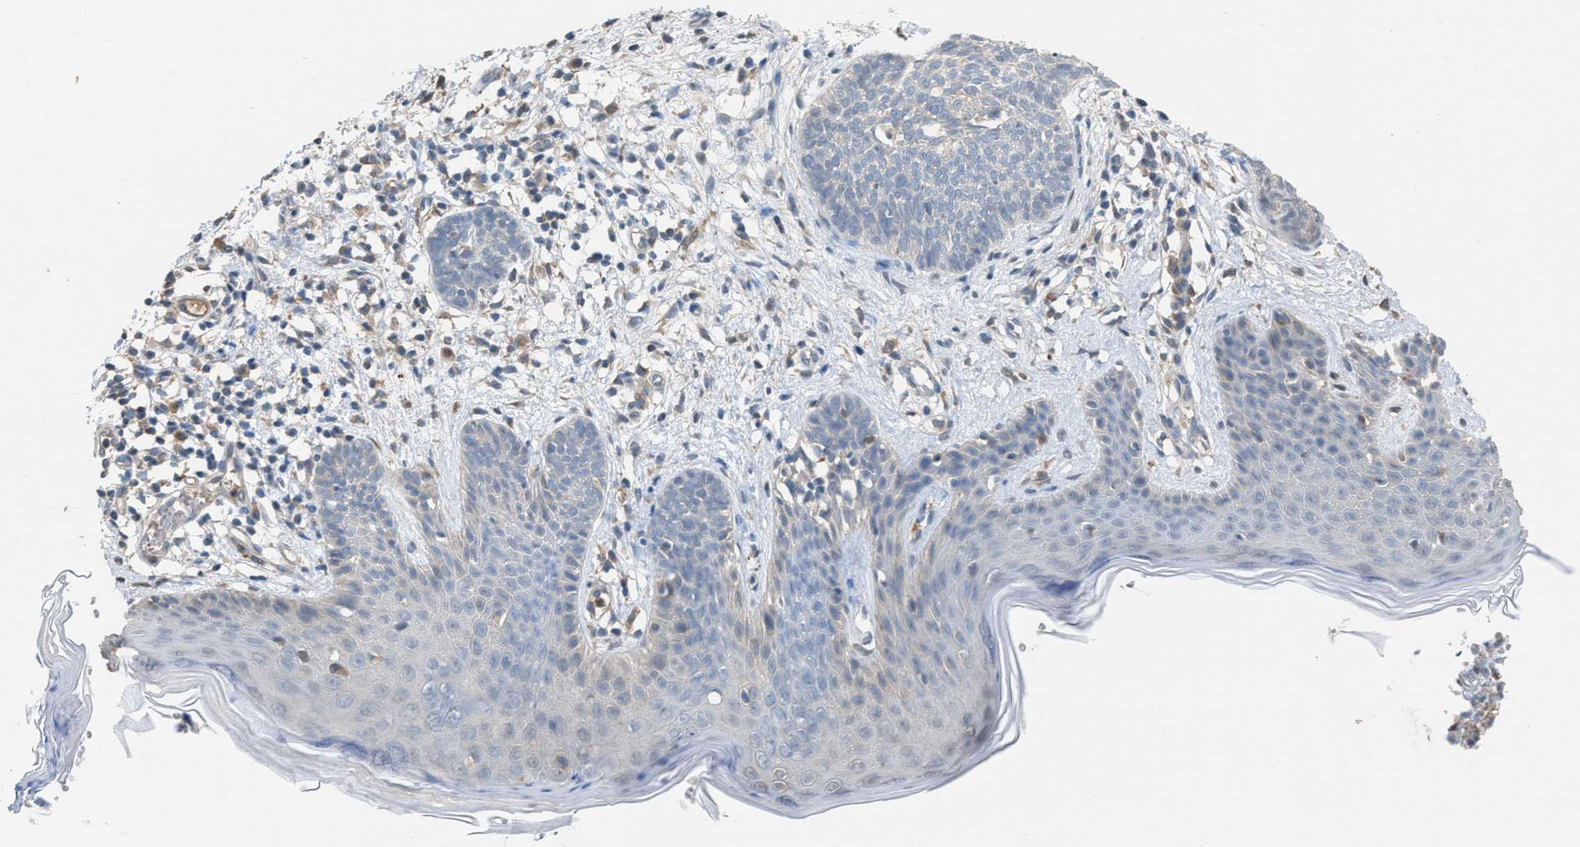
{"staining": {"intensity": "negative", "quantity": "none", "location": "none"}, "tissue": "skin cancer", "cell_type": "Tumor cells", "image_type": "cancer", "snomed": [{"axis": "morphology", "description": "Basal cell carcinoma"}, {"axis": "topography", "description": "Skin"}], "caption": "Immunohistochemical staining of human skin cancer exhibits no significant positivity in tumor cells.", "gene": "NQO2", "patient": {"sex": "female", "age": 59}}